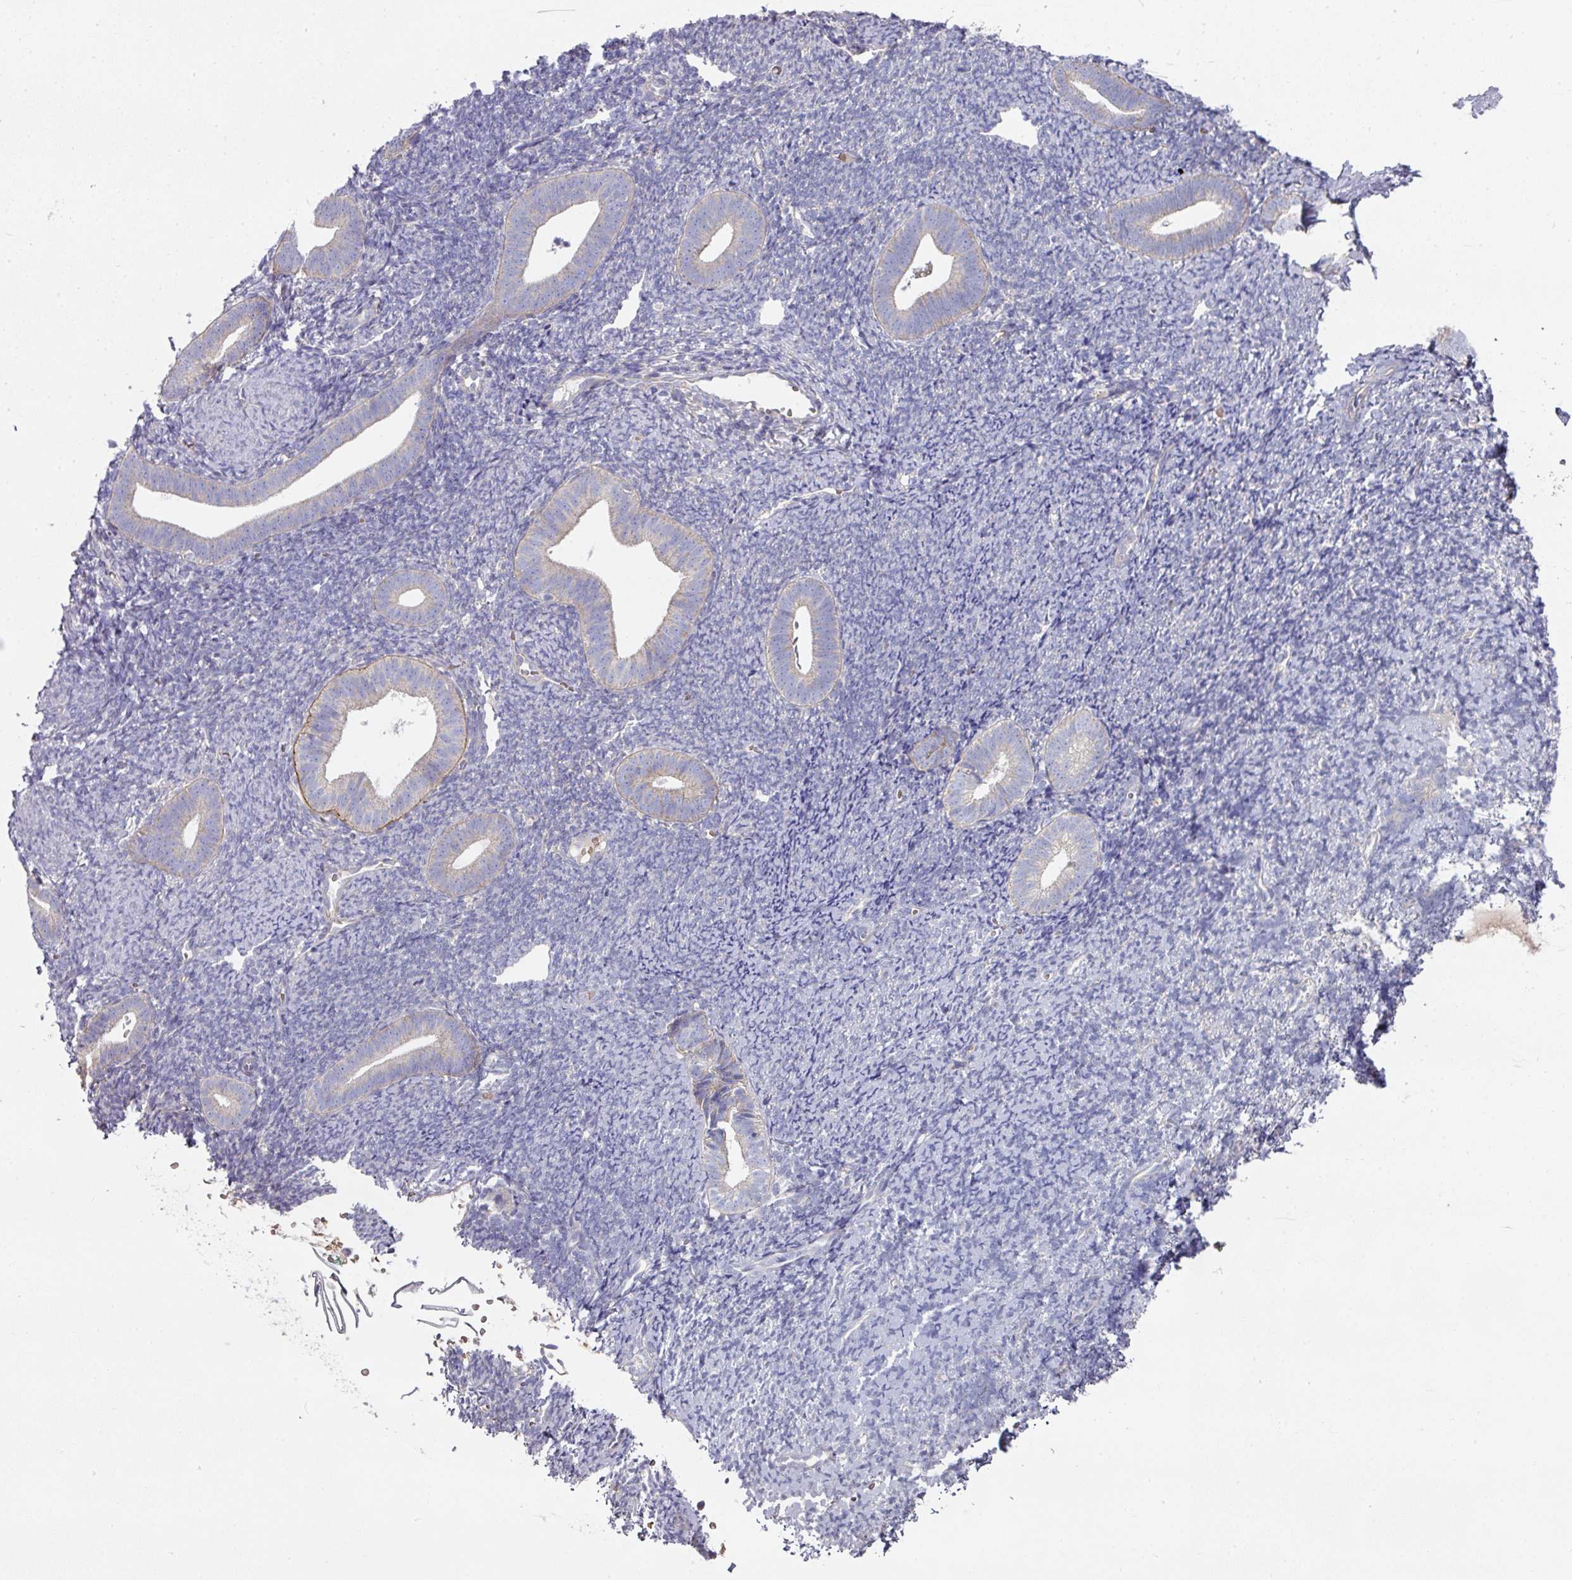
{"staining": {"intensity": "negative", "quantity": "none", "location": "none"}, "tissue": "endometrium", "cell_type": "Cells in endometrial stroma", "image_type": "normal", "snomed": [{"axis": "morphology", "description": "Normal tissue, NOS"}, {"axis": "topography", "description": "Endometrium"}], "caption": "DAB (3,3'-diaminobenzidine) immunohistochemical staining of unremarkable endometrium demonstrates no significant staining in cells in endometrial stroma. (Stains: DAB immunohistochemistry with hematoxylin counter stain, Microscopy: brightfield microscopy at high magnification).", "gene": "PYROXD2", "patient": {"sex": "female", "age": 39}}